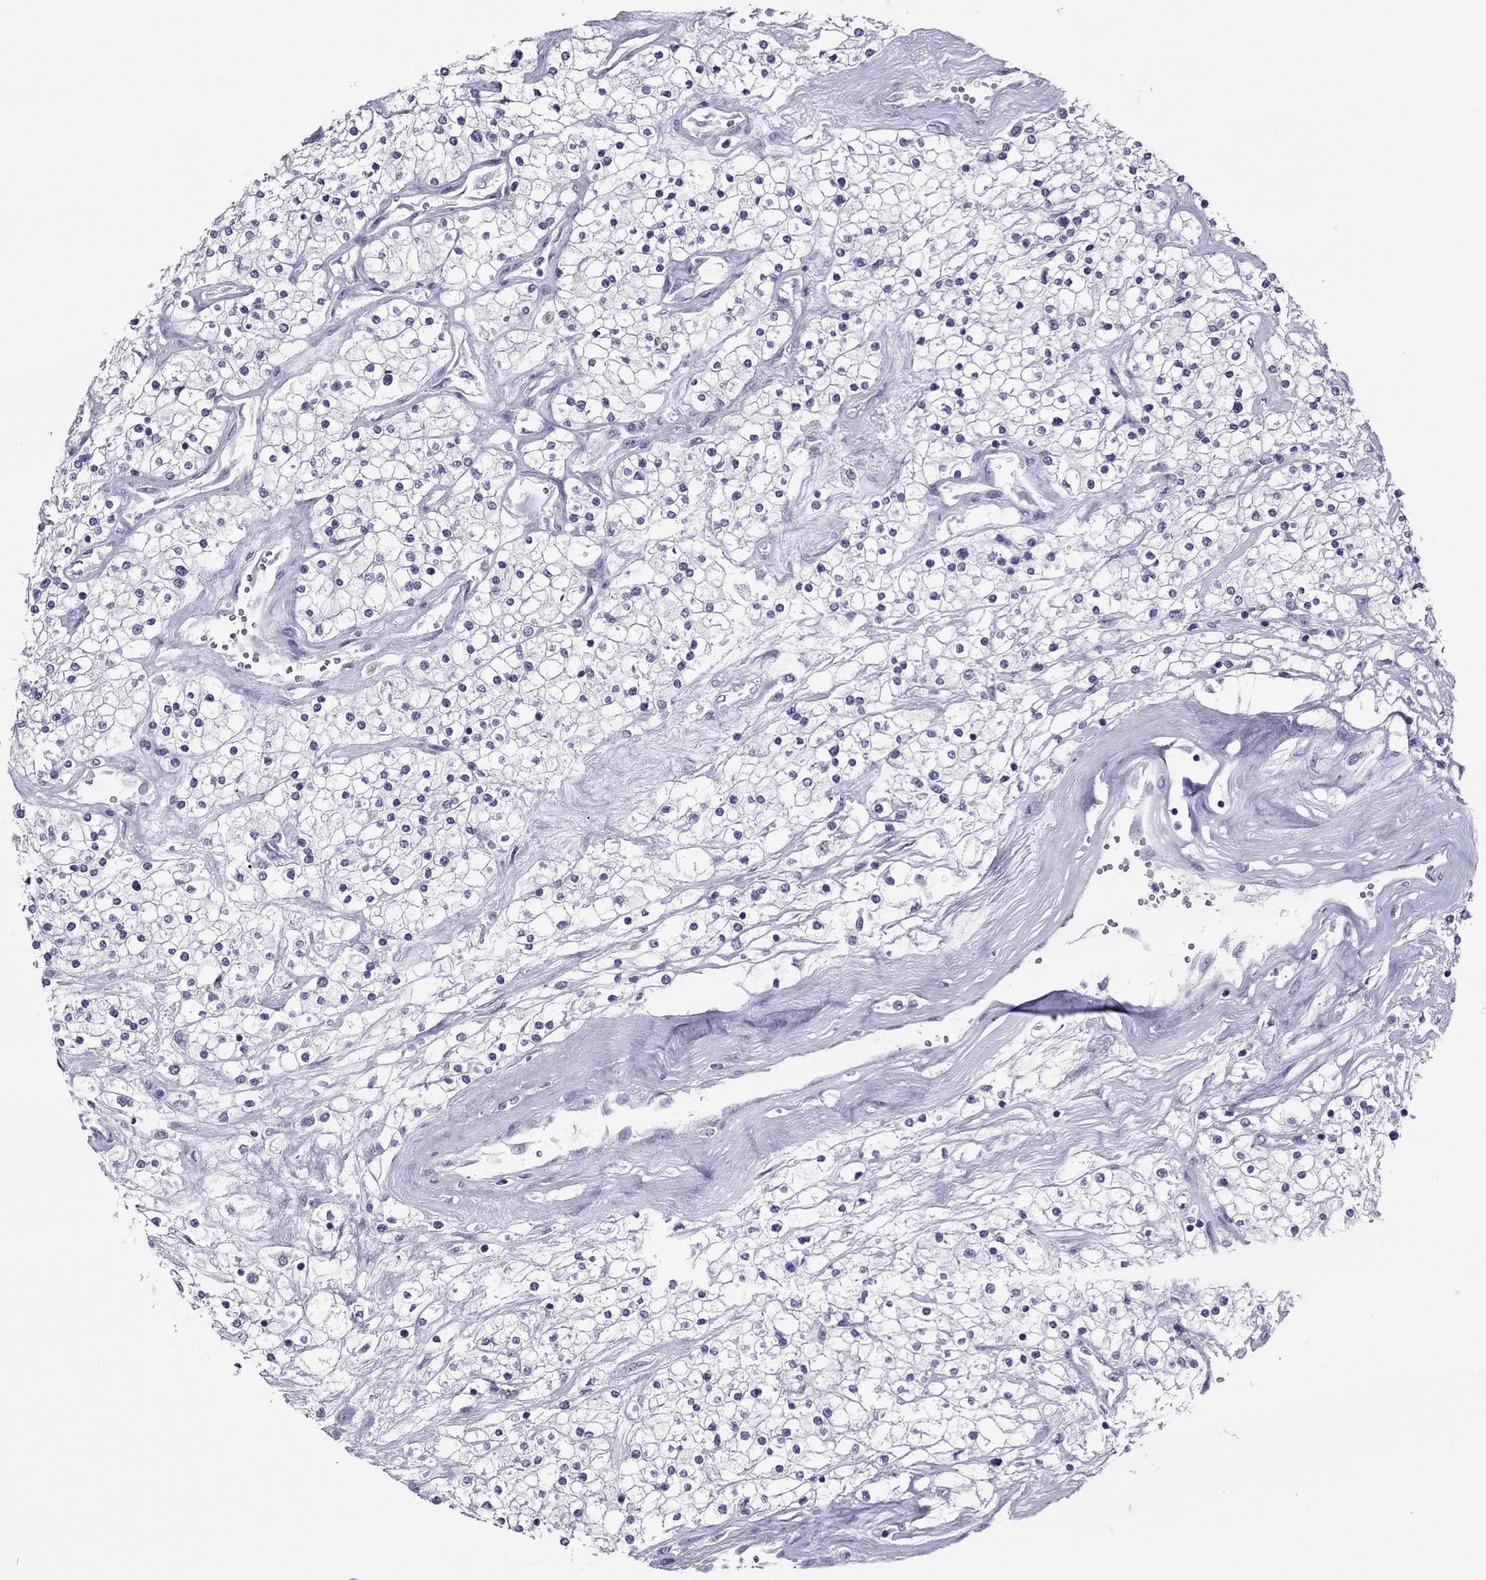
{"staining": {"intensity": "negative", "quantity": "none", "location": "none"}, "tissue": "renal cancer", "cell_type": "Tumor cells", "image_type": "cancer", "snomed": [{"axis": "morphology", "description": "Adenocarcinoma, NOS"}, {"axis": "topography", "description": "Kidney"}], "caption": "Immunohistochemistry (IHC) photomicrograph of neoplastic tissue: renal cancer stained with DAB (3,3'-diaminobenzidine) reveals no significant protein positivity in tumor cells.", "gene": "SPINT3", "patient": {"sex": "male", "age": 80}}